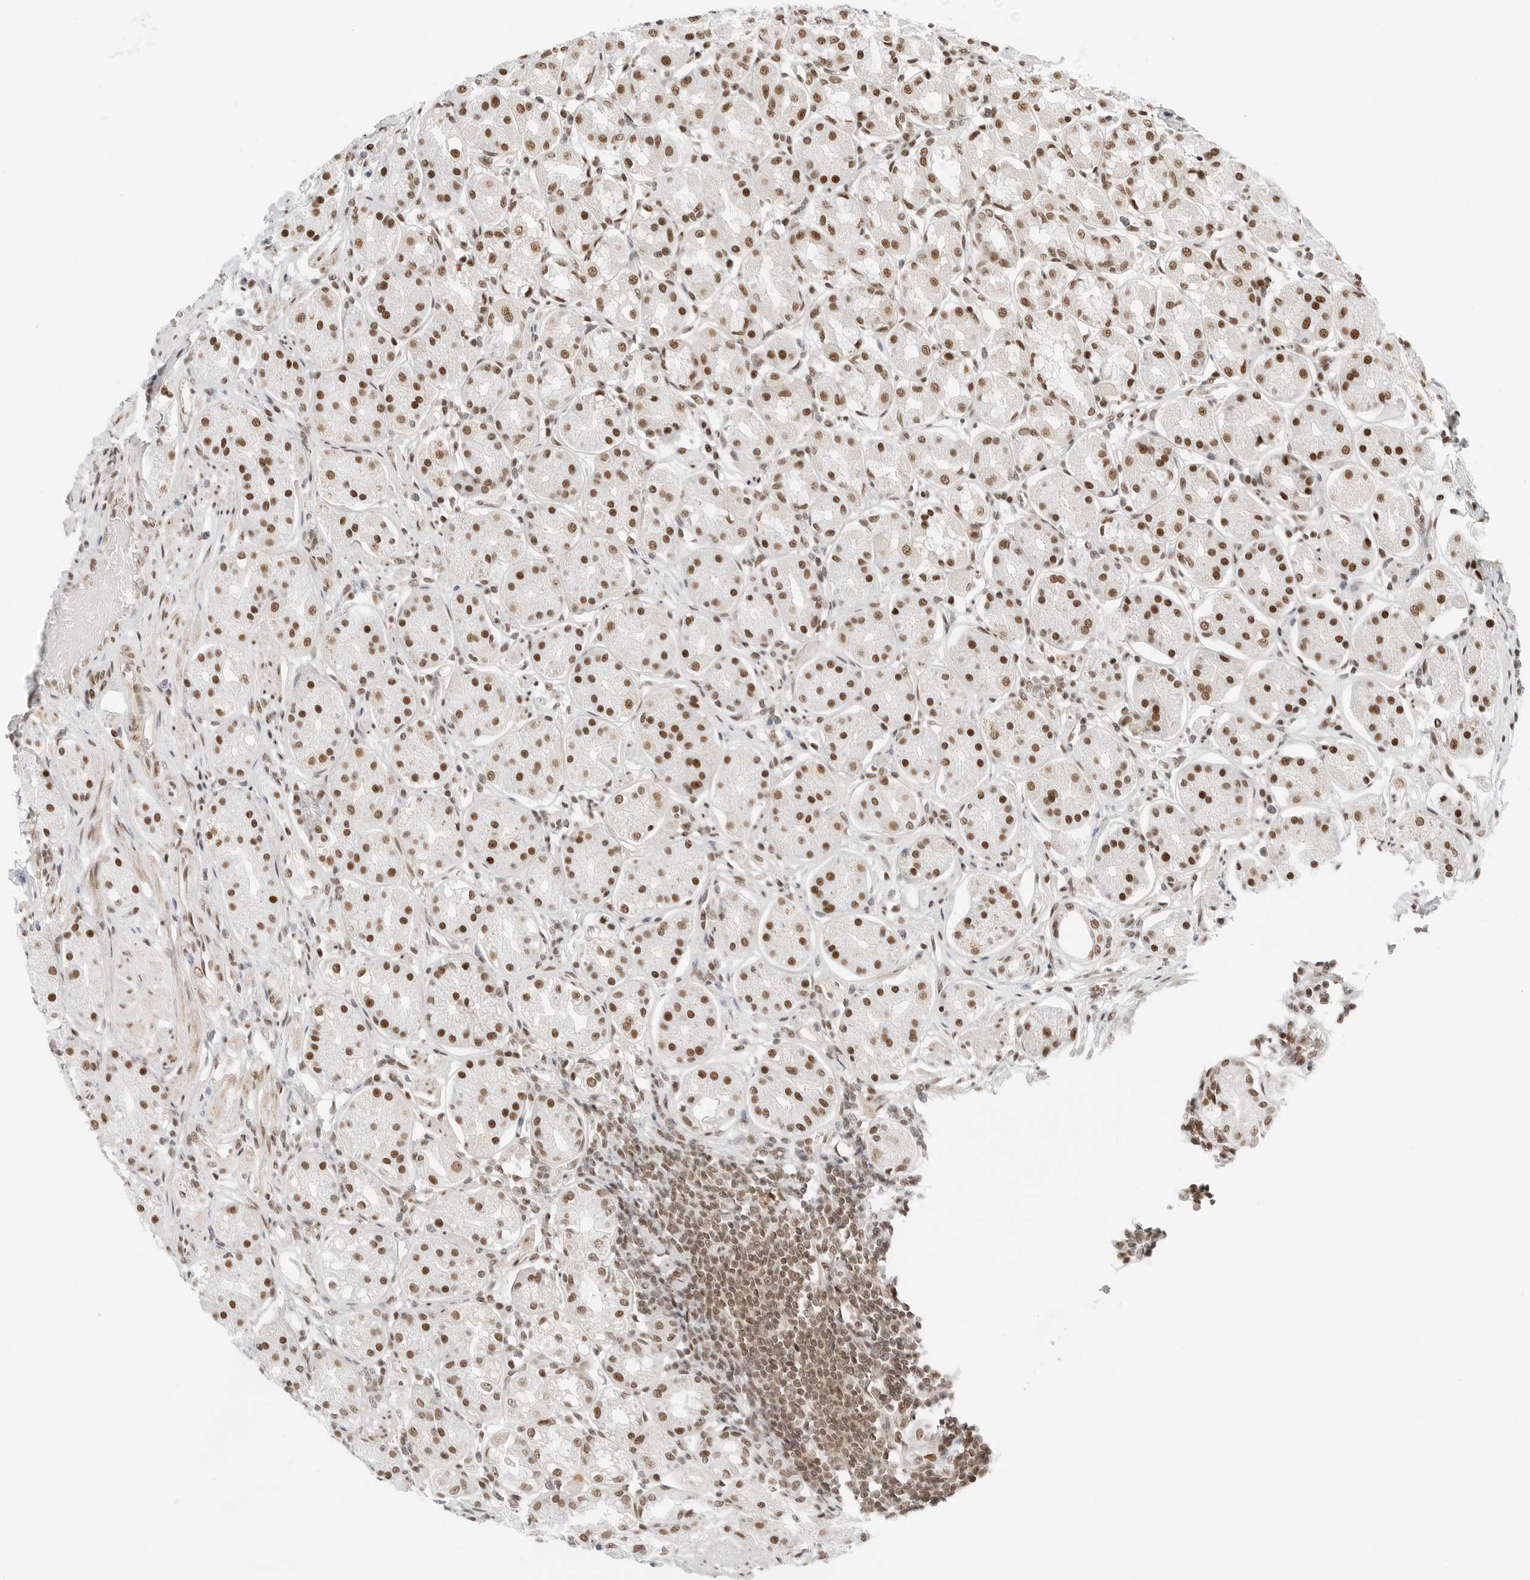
{"staining": {"intensity": "strong", "quantity": "25%-75%", "location": "nuclear"}, "tissue": "stomach", "cell_type": "Glandular cells", "image_type": "normal", "snomed": [{"axis": "morphology", "description": "Normal tissue, NOS"}, {"axis": "topography", "description": "Stomach"}, {"axis": "topography", "description": "Stomach, lower"}], "caption": "Immunohistochemical staining of unremarkable stomach demonstrates high levels of strong nuclear expression in approximately 25%-75% of glandular cells.", "gene": "CRTC2", "patient": {"sex": "female", "age": 56}}